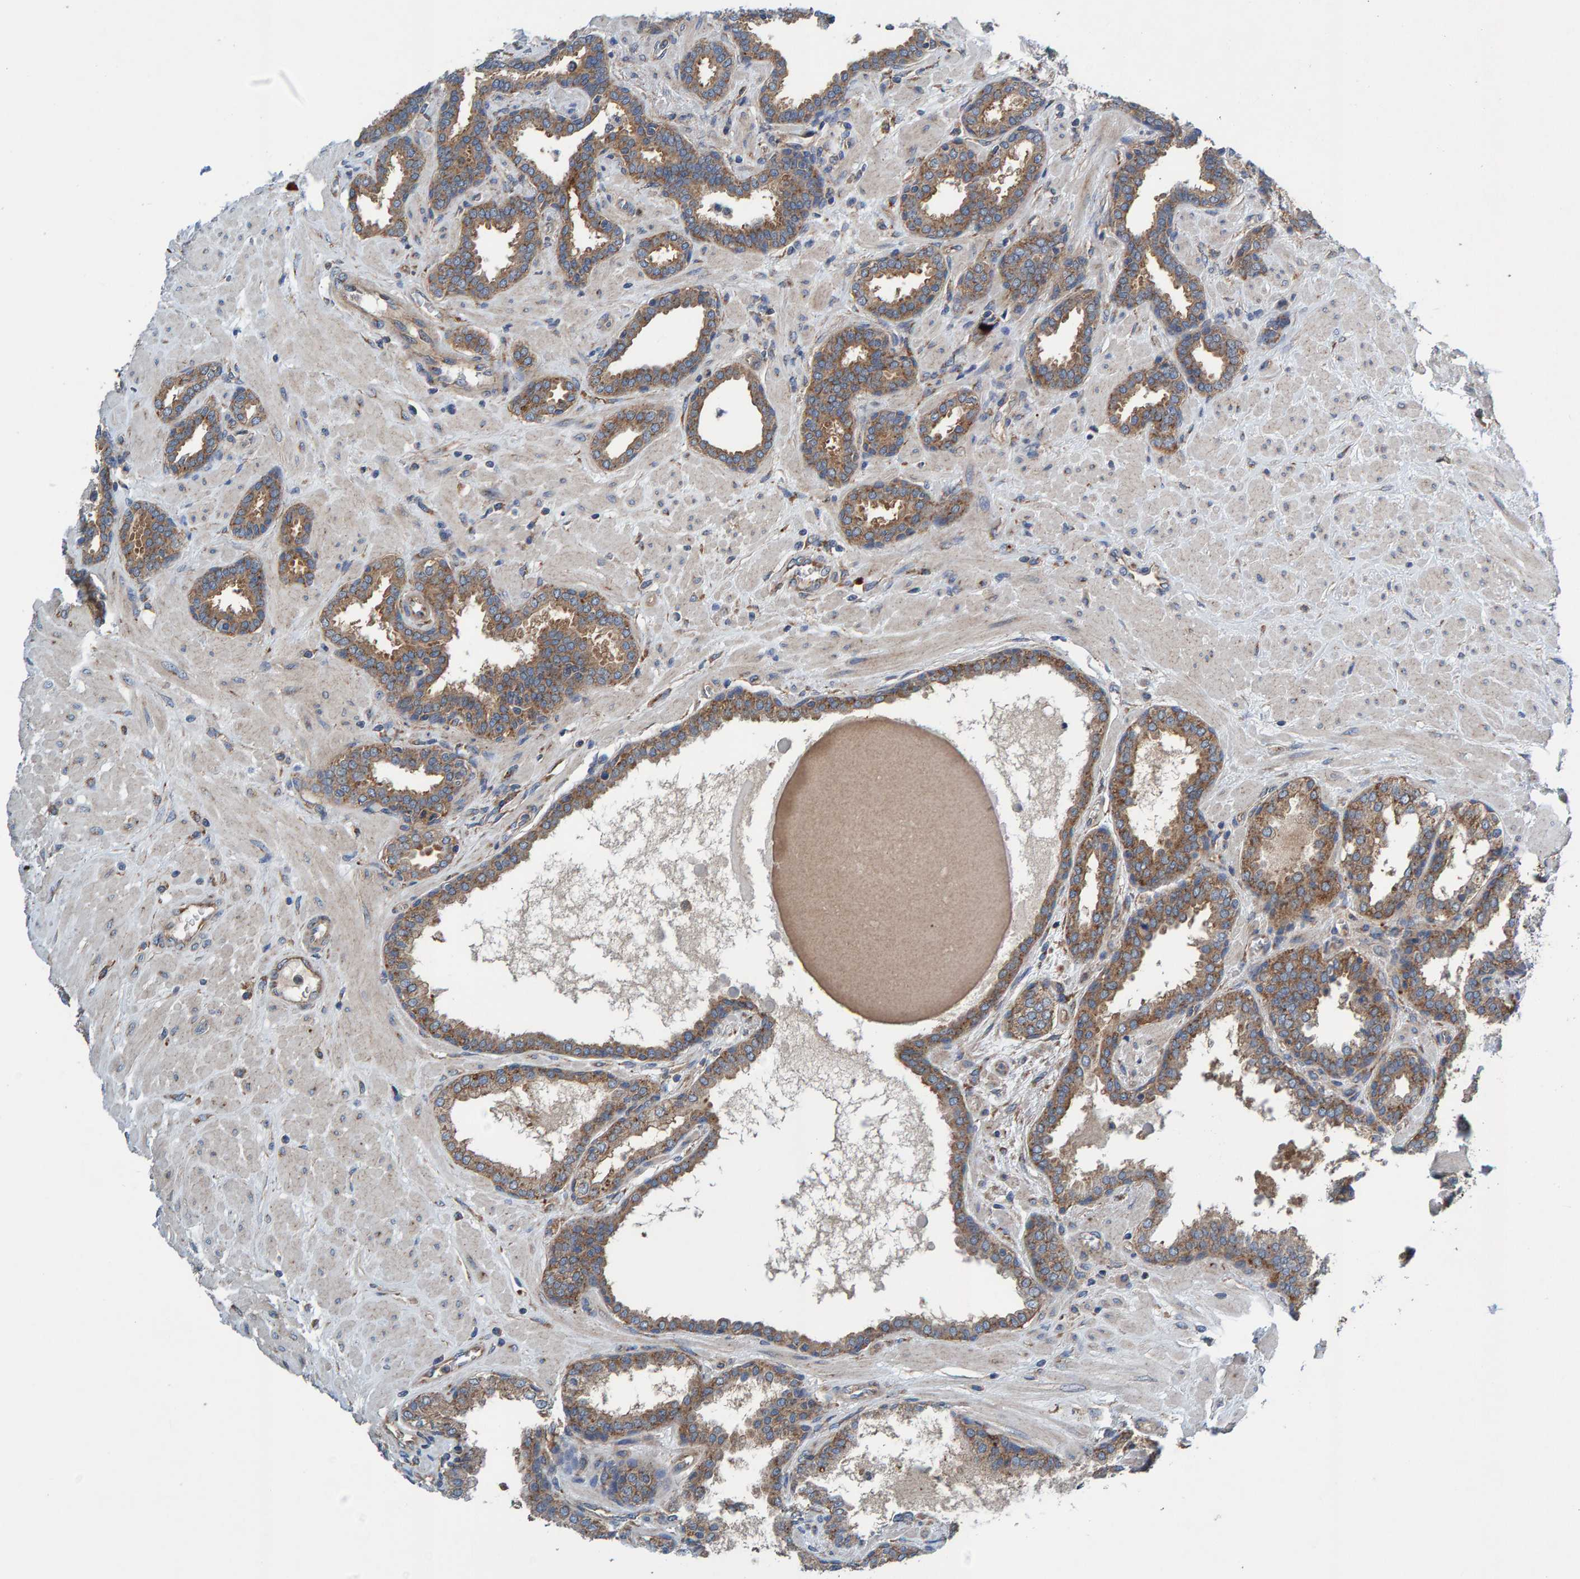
{"staining": {"intensity": "moderate", "quantity": ">75%", "location": "cytoplasmic/membranous"}, "tissue": "prostate", "cell_type": "Glandular cells", "image_type": "normal", "snomed": [{"axis": "morphology", "description": "Normal tissue, NOS"}, {"axis": "topography", "description": "Prostate"}], "caption": "High-magnification brightfield microscopy of benign prostate stained with DAB (3,3'-diaminobenzidine) (brown) and counterstained with hematoxylin (blue). glandular cells exhibit moderate cytoplasmic/membranous positivity is present in about>75% of cells.", "gene": "MKLN1", "patient": {"sex": "male", "age": 51}}